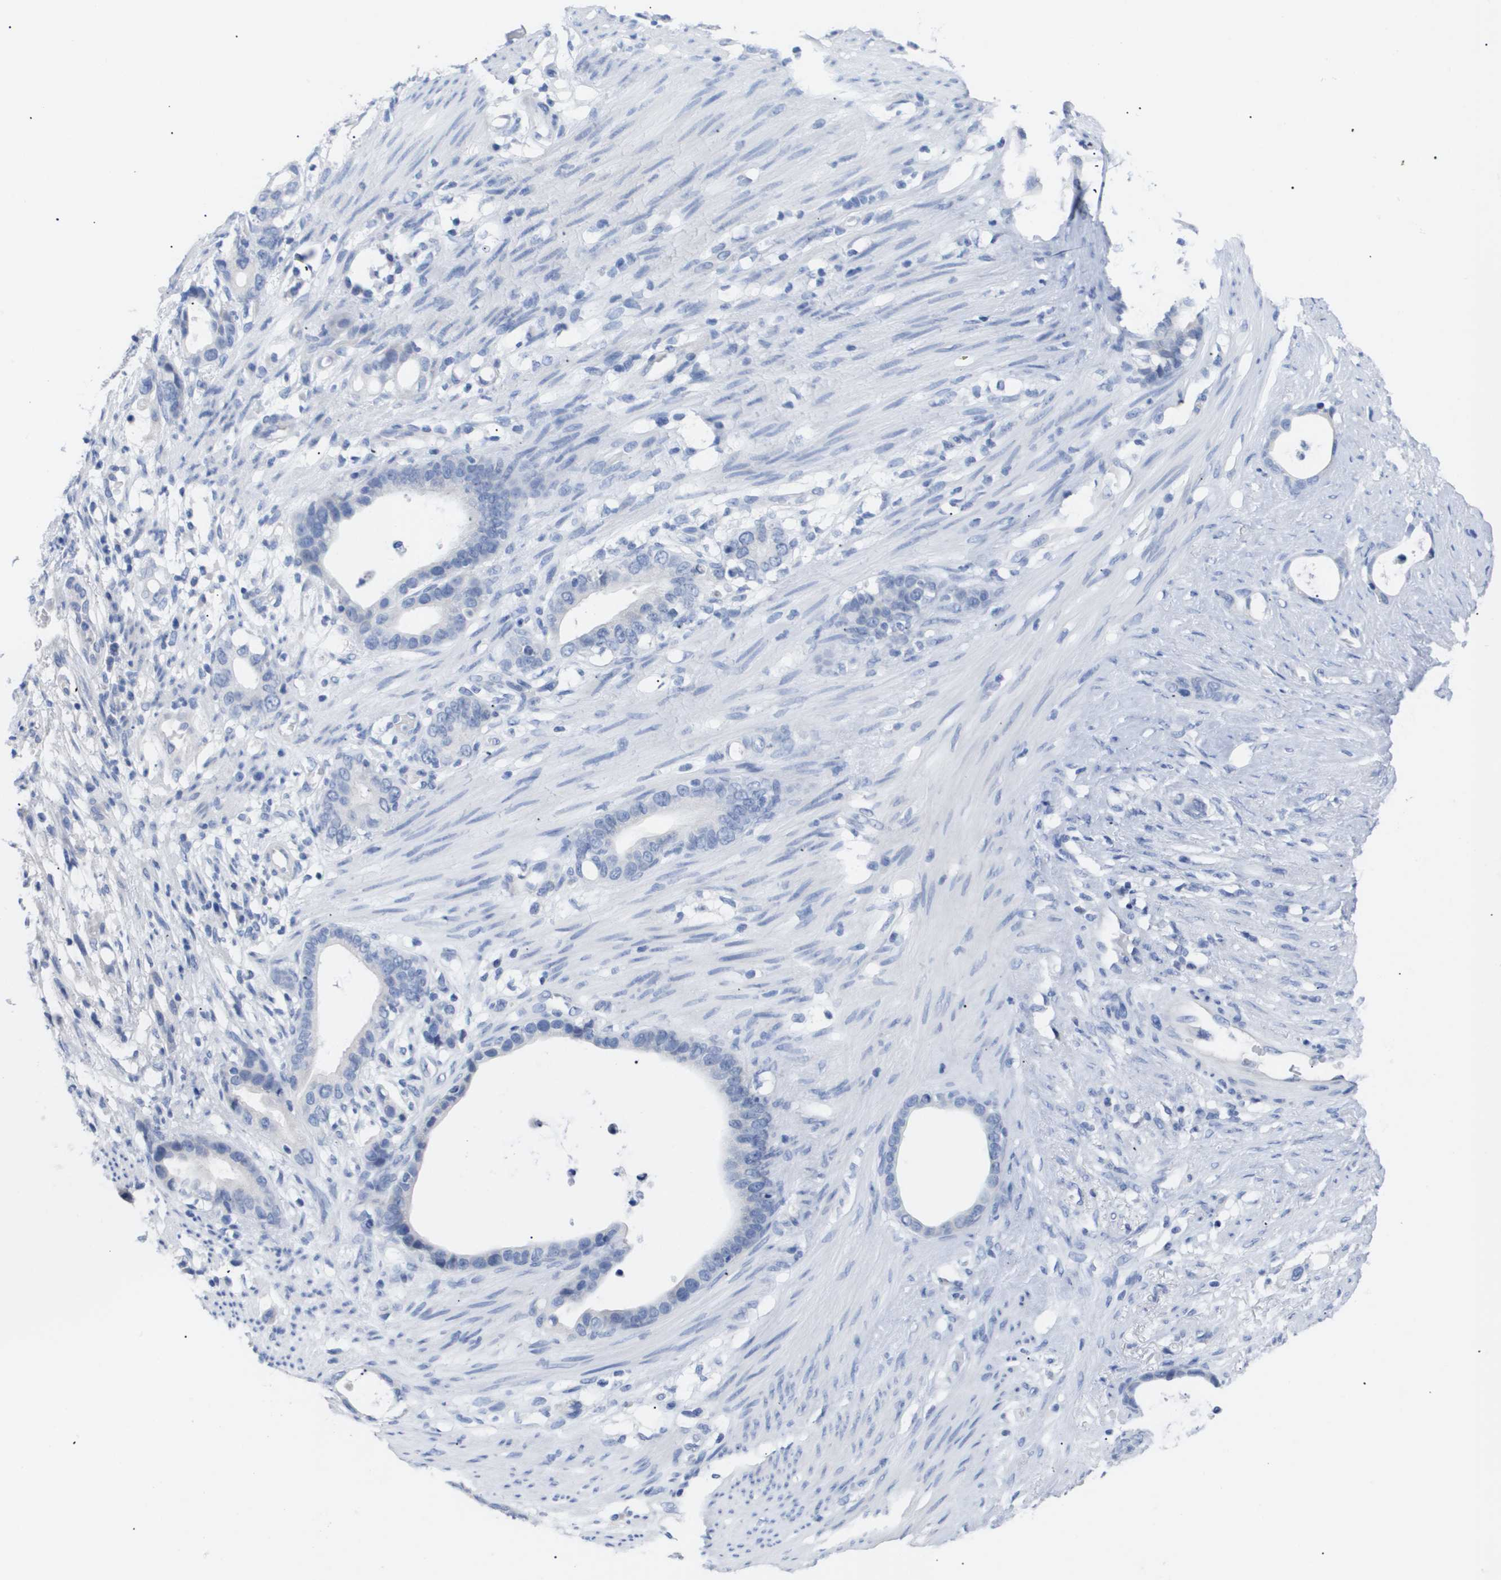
{"staining": {"intensity": "negative", "quantity": "none", "location": "none"}, "tissue": "stomach cancer", "cell_type": "Tumor cells", "image_type": "cancer", "snomed": [{"axis": "morphology", "description": "Adenocarcinoma, NOS"}, {"axis": "topography", "description": "Stomach"}], "caption": "Adenocarcinoma (stomach) was stained to show a protein in brown. There is no significant positivity in tumor cells. (DAB (3,3'-diaminobenzidine) immunohistochemistry (IHC) visualized using brightfield microscopy, high magnification).", "gene": "CAV3", "patient": {"sex": "female", "age": 75}}